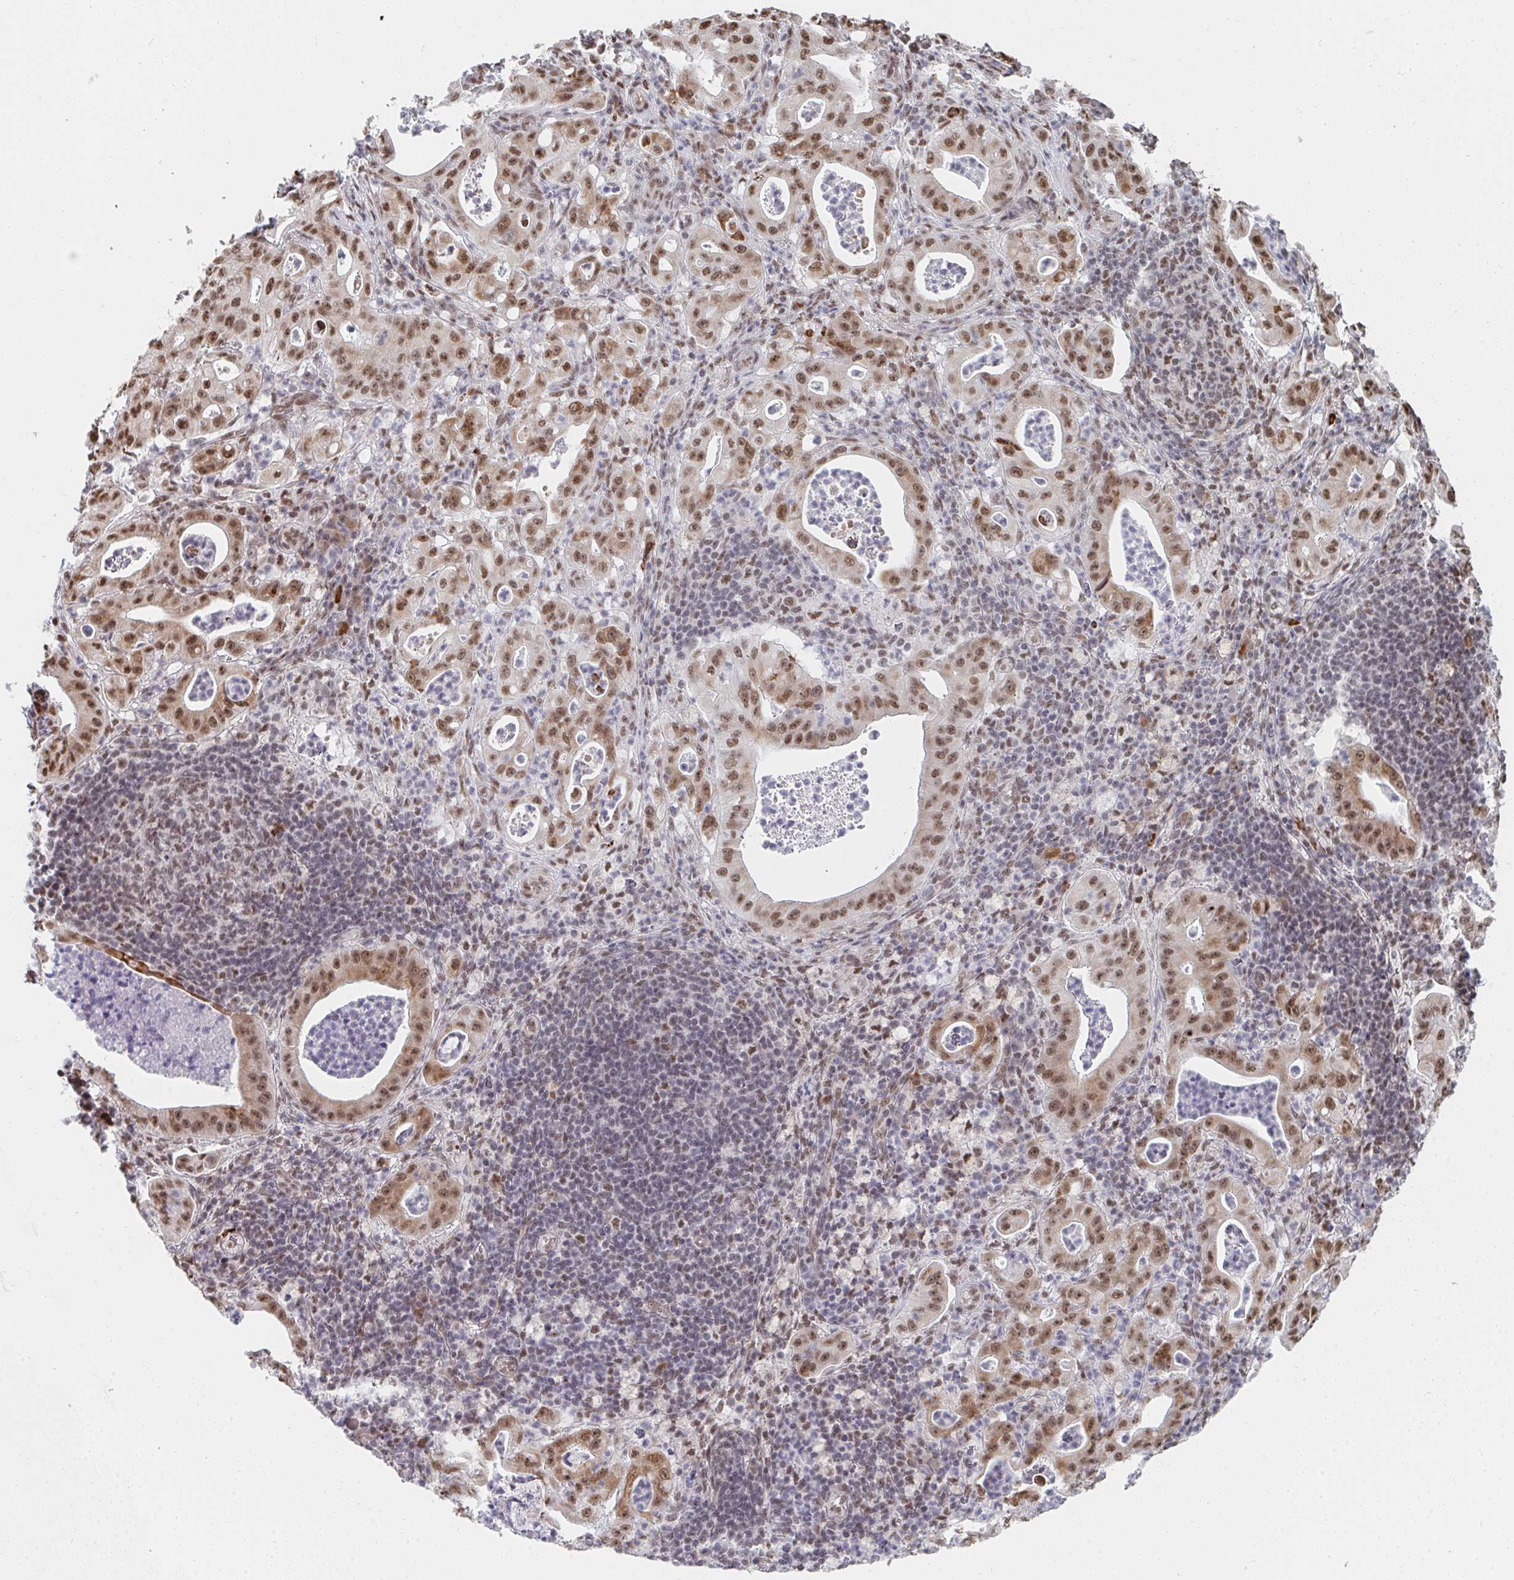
{"staining": {"intensity": "moderate", "quantity": ">75%", "location": "nuclear"}, "tissue": "pancreatic cancer", "cell_type": "Tumor cells", "image_type": "cancer", "snomed": [{"axis": "morphology", "description": "Adenocarcinoma, NOS"}, {"axis": "topography", "description": "Pancreas"}], "caption": "IHC micrograph of neoplastic tissue: pancreatic cancer (adenocarcinoma) stained using immunohistochemistry displays medium levels of moderate protein expression localized specifically in the nuclear of tumor cells, appearing as a nuclear brown color.", "gene": "MBNL1", "patient": {"sex": "male", "age": 71}}